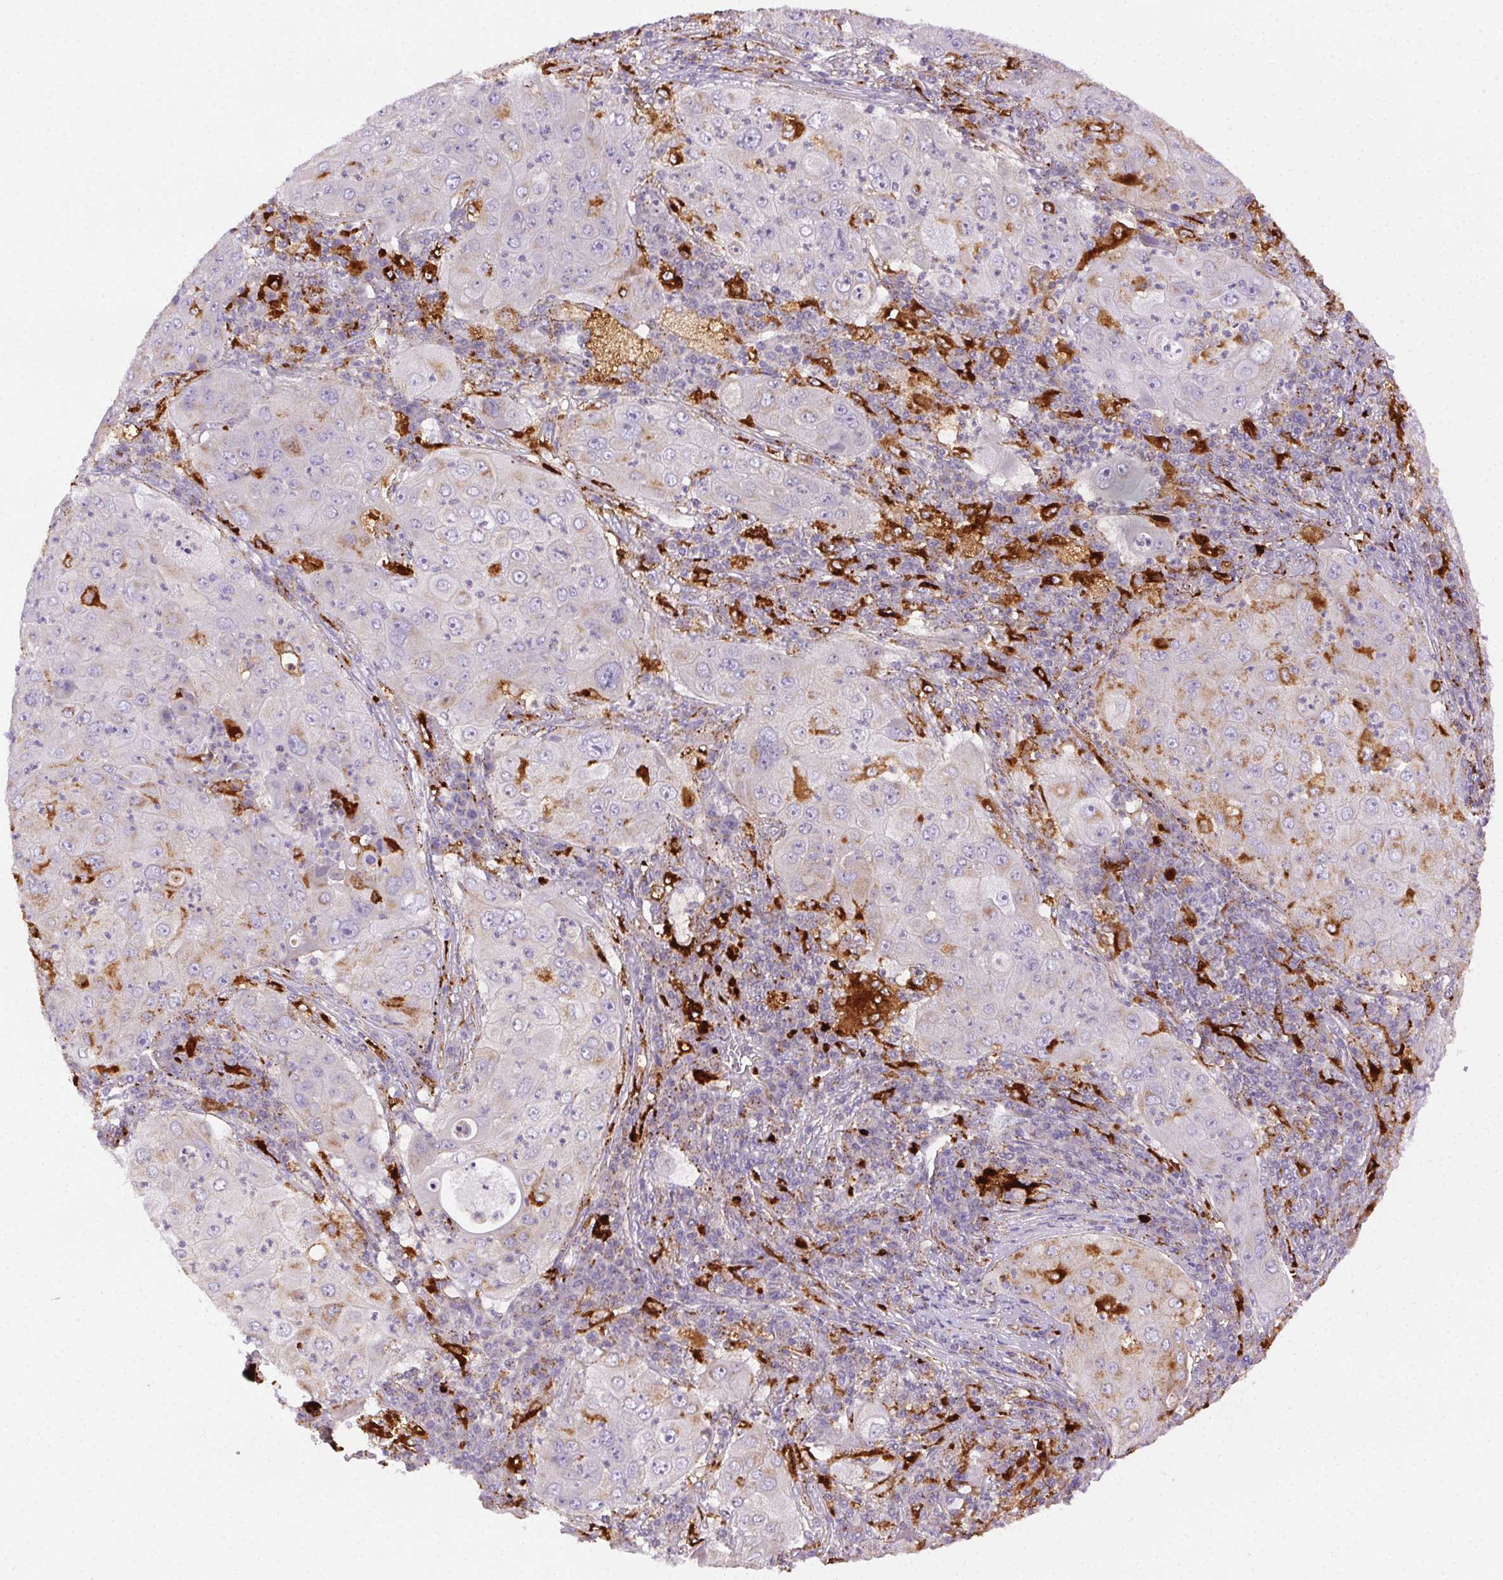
{"staining": {"intensity": "weak", "quantity": "<25%", "location": "cytoplasmic/membranous"}, "tissue": "lung cancer", "cell_type": "Tumor cells", "image_type": "cancer", "snomed": [{"axis": "morphology", "description": "Squamous cell carcinoma, NOS"}, {"axis": "topography", "description": "Lung"}], "caption": "A high-resolution micrograph shows immunohistochemistry (IHC) staining of lung cancer (squamous cell carcinoma), which displays no significant expression in tumor cells.", "gene": "SCPEP1", "patient": {"sex": "female", "age": 59}}